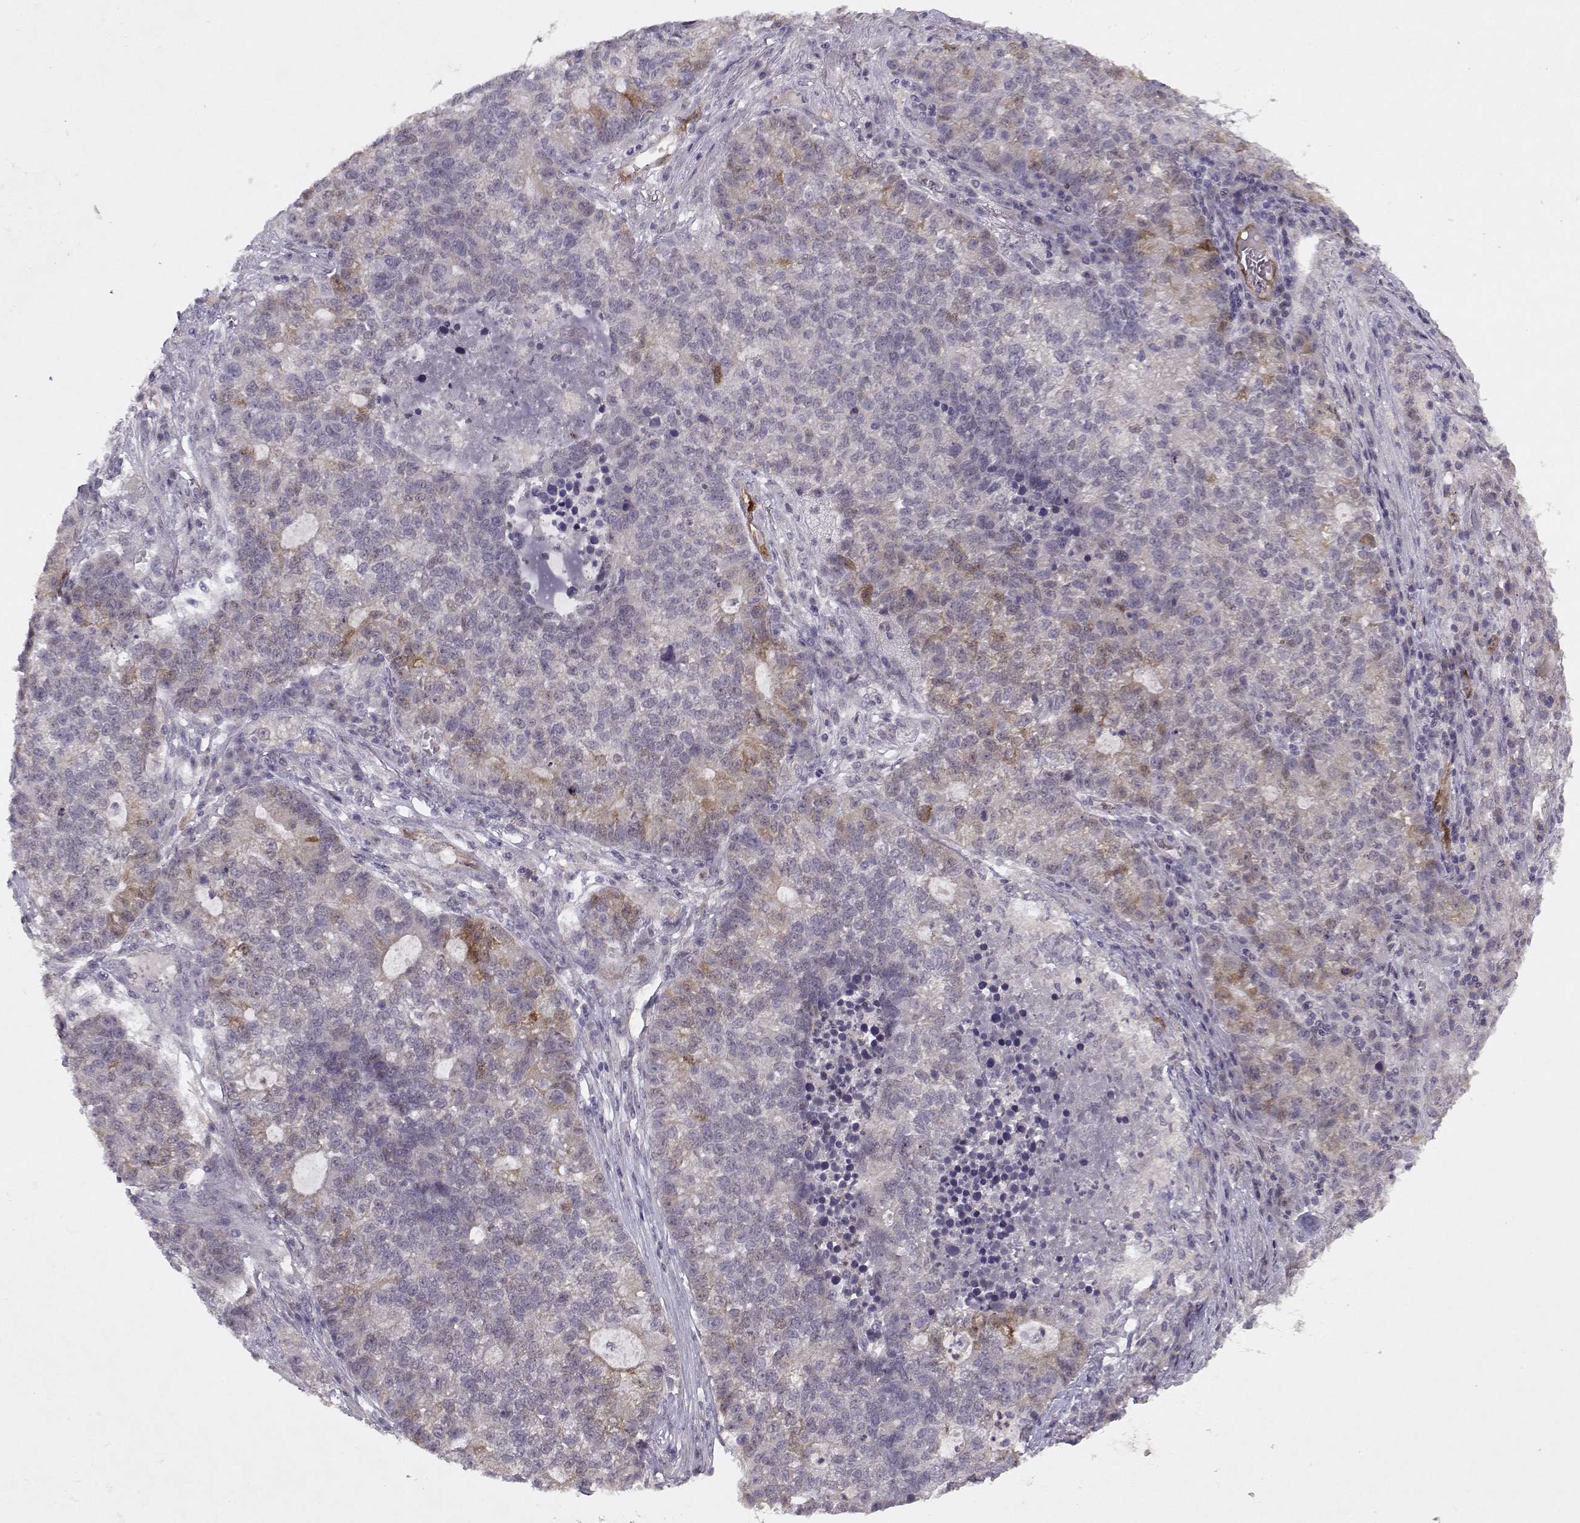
{"staining": {"intensity": "weak", "quantity": "<25%", "location": "cytoplasmic/membranous"}, "tissue": "lung cancer", "cell_type": "Tumor cells", "image_type": "cancer", "snomed": [{"axis": "morphology", "description": "Adenocarcinoma, NOS"}, {"axis": "topography", "description": "Lung"}], "caption": "Lung cancer (adenocarcinoma) stained for a protein using IHC reveals no staining tumor cells.", "gene": "BMX", "patient": {"sex": "male", "age": 57}}